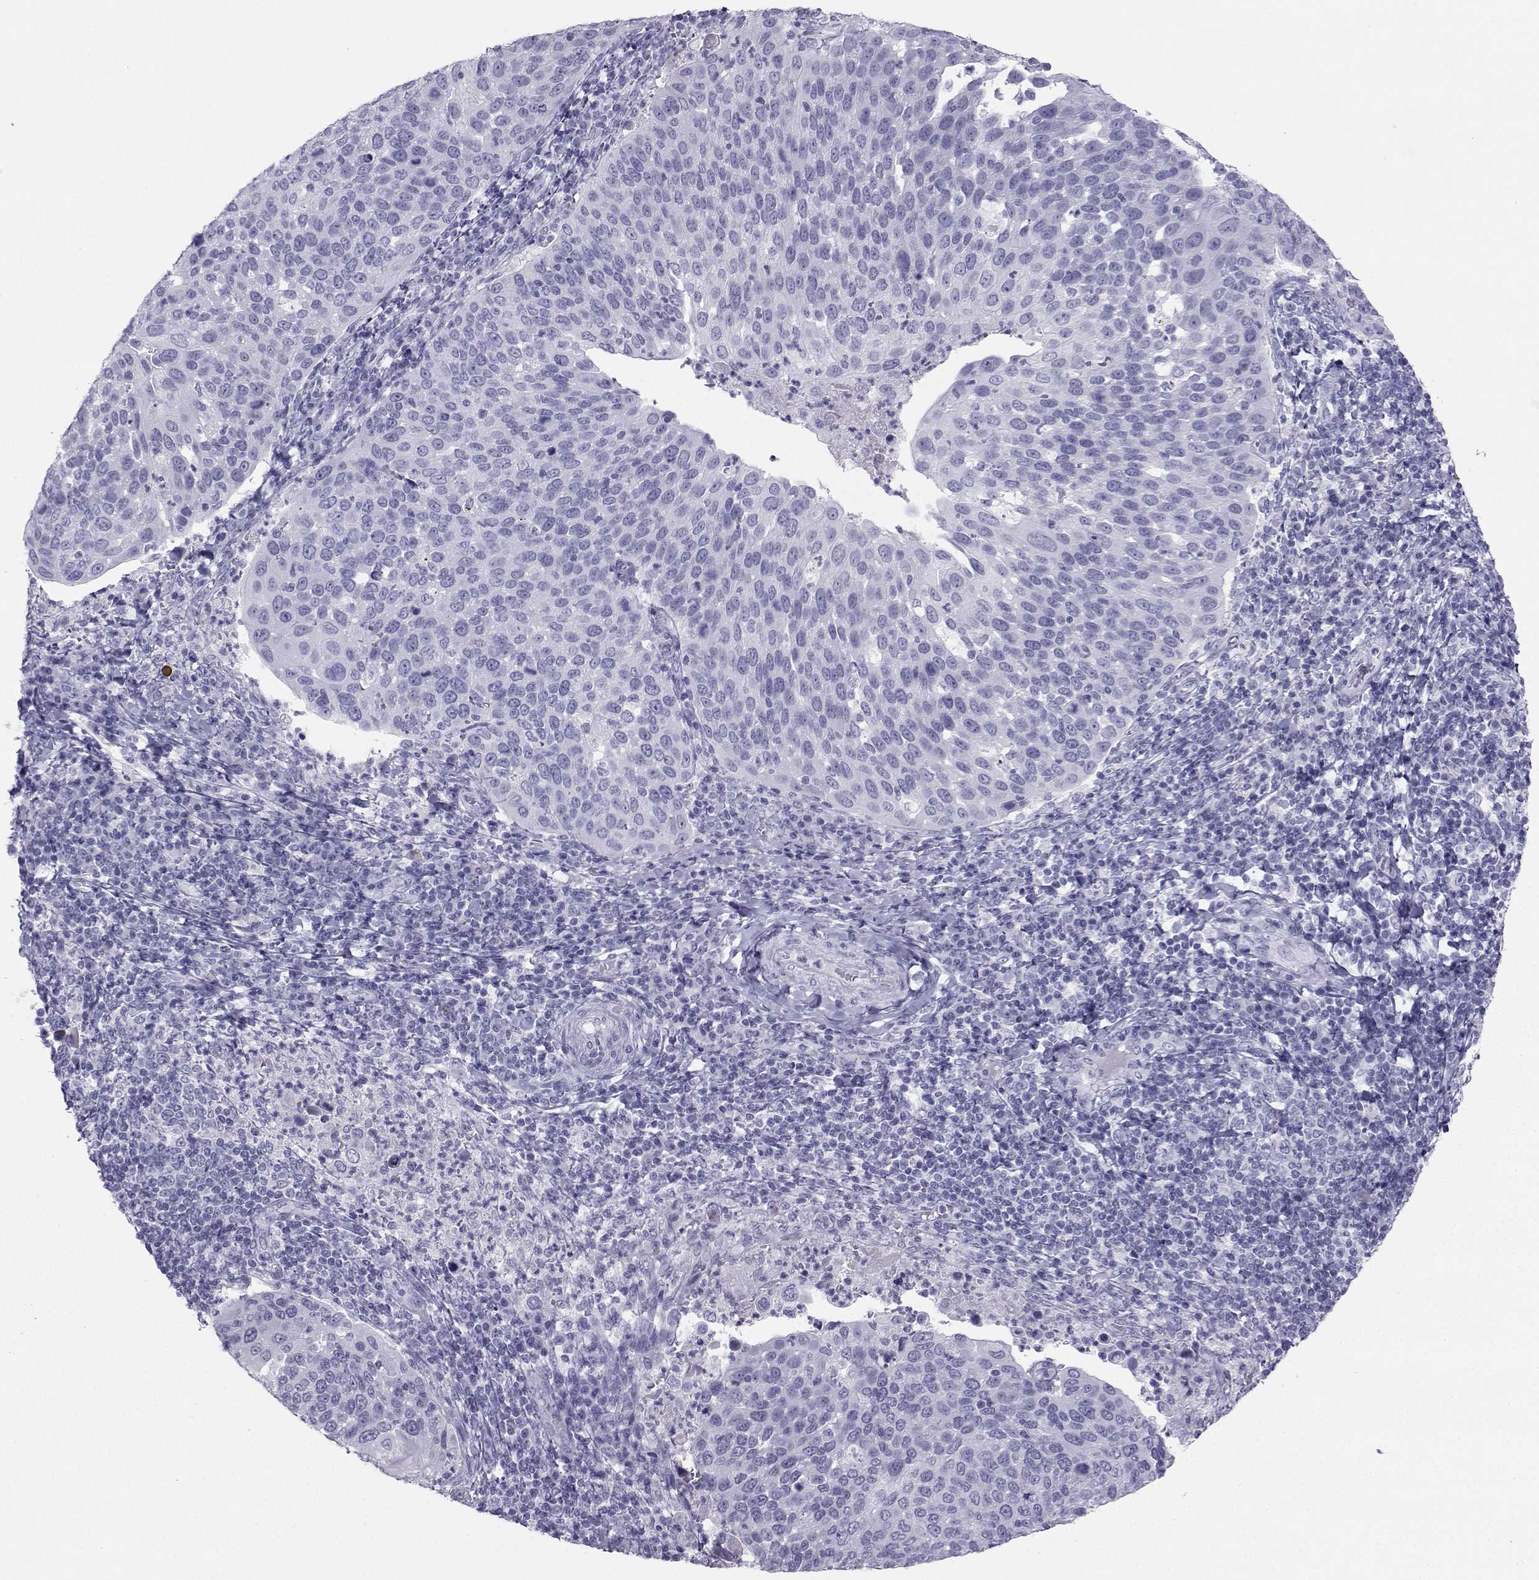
{"staining": {"intensity": "negative", "quantity": "none", "location": "none"}, "tissue": "cervical cancer", "cell_type": "Tumor cells", "image_type": "cancer", "snomed": [{"axis": "morphology", "description": "Squamous cell carcinoma, NOS"}, {"axis": "topography", "description": "Cervix"}], "caption": "DAB immunohistochemical staining of cervical squamous cell carcinoma displays no significant positivity in tumor cells.", "gene": "SST", "patient": {"sex": "female", "age": 54}}